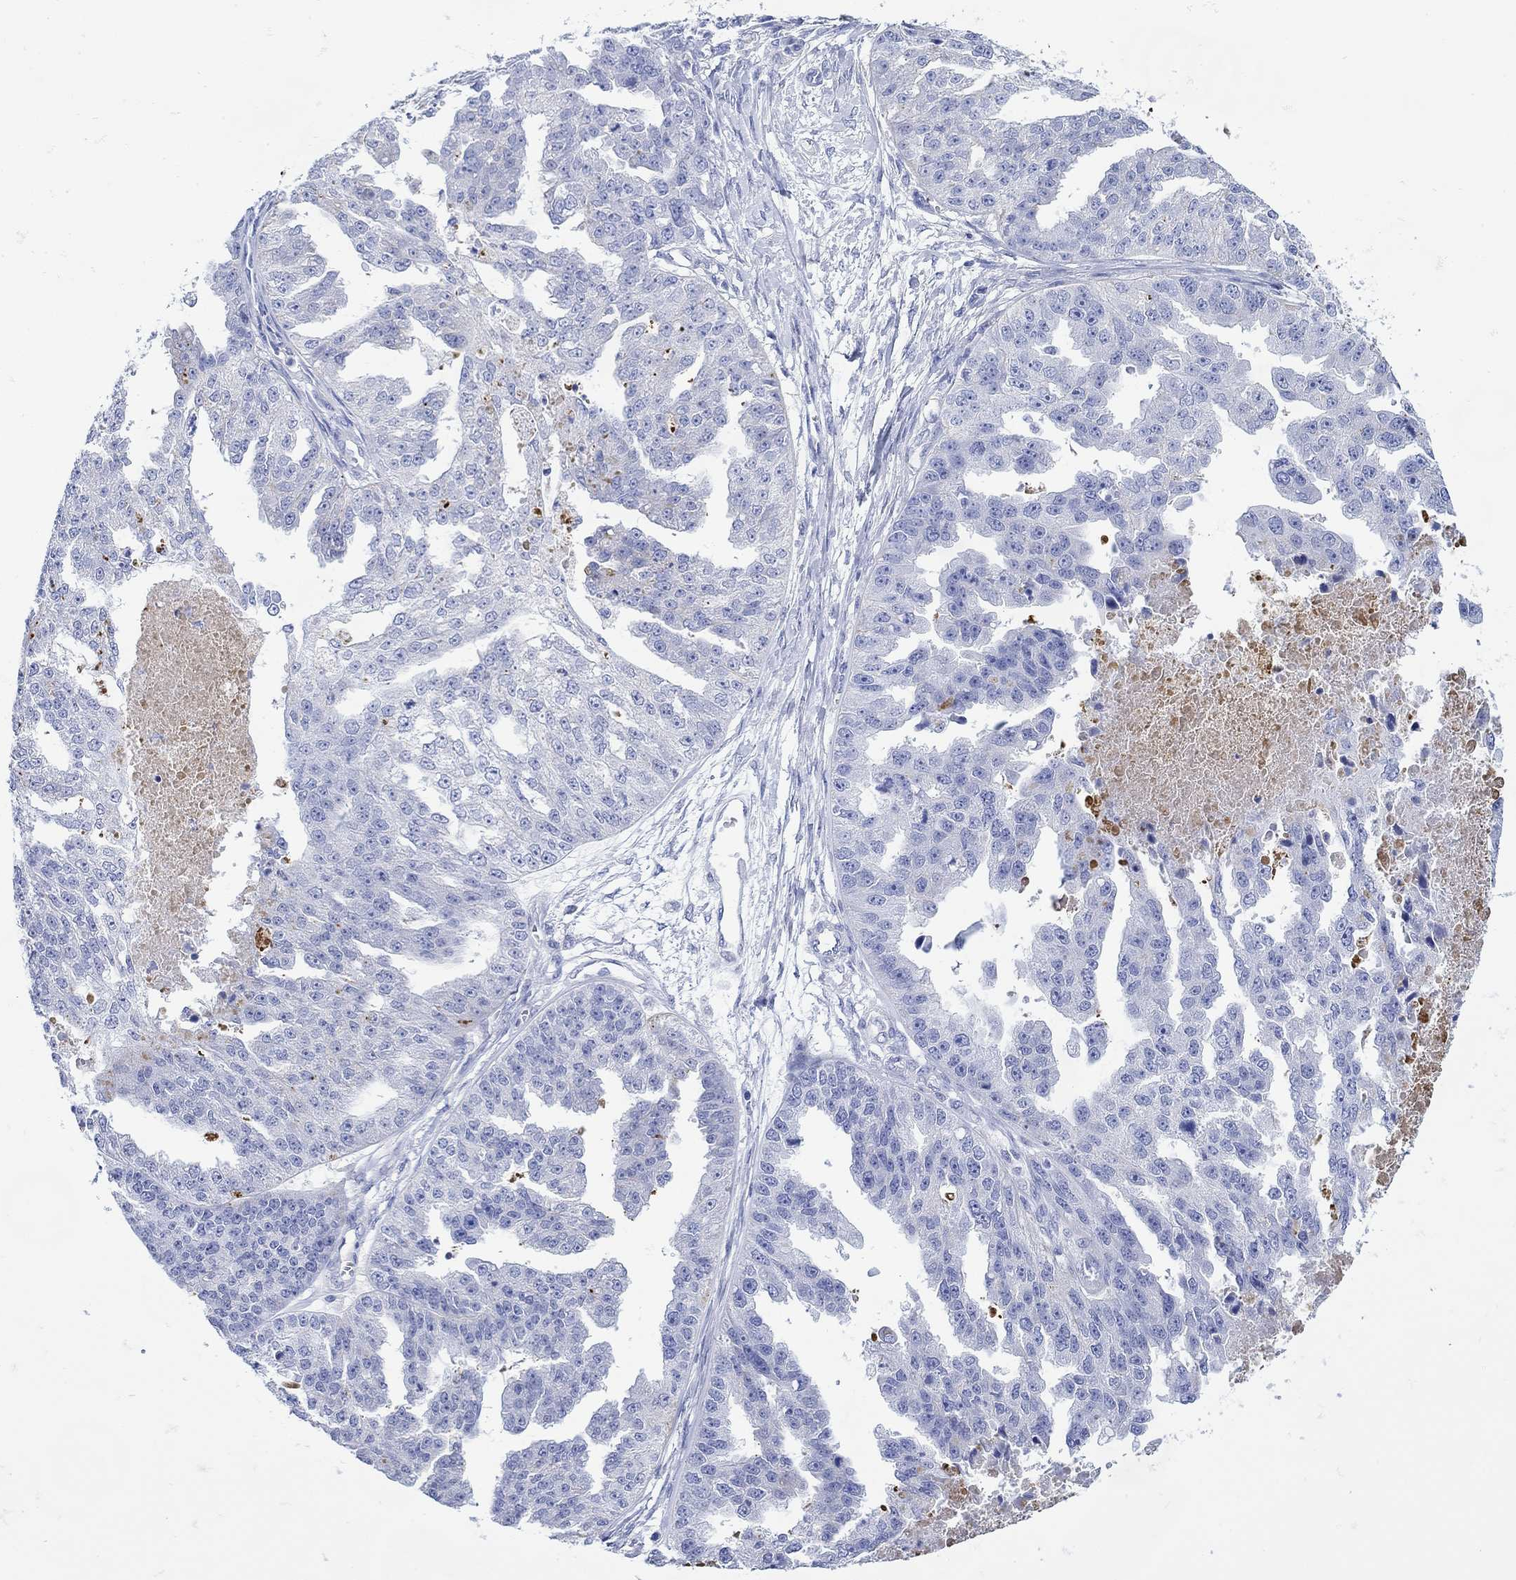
{"staining": {"intensity": "negative", "quantity": "none", "location": "none"}, "tissue": "ovarian cancer", "cell_type": "Tumor cells", "image_type": "cancer", "snomed": [{"axis": "morphology", "description": "Cystadenocarcinoma, serous, NOS"}, {"axis": "topography", "description": "Ovary"}], "caption": "High magnification brightfield microscopy of ovarian cancer (serous cystadenocarcinoma) stained with DAB (3,3'-diaminobenzidine) (brown) and counterstained with hematoxylin (blue): tumor cells show no significant expression.", "gene": "ANKMY1", "patient": {"sex": "female", "age": 58}}